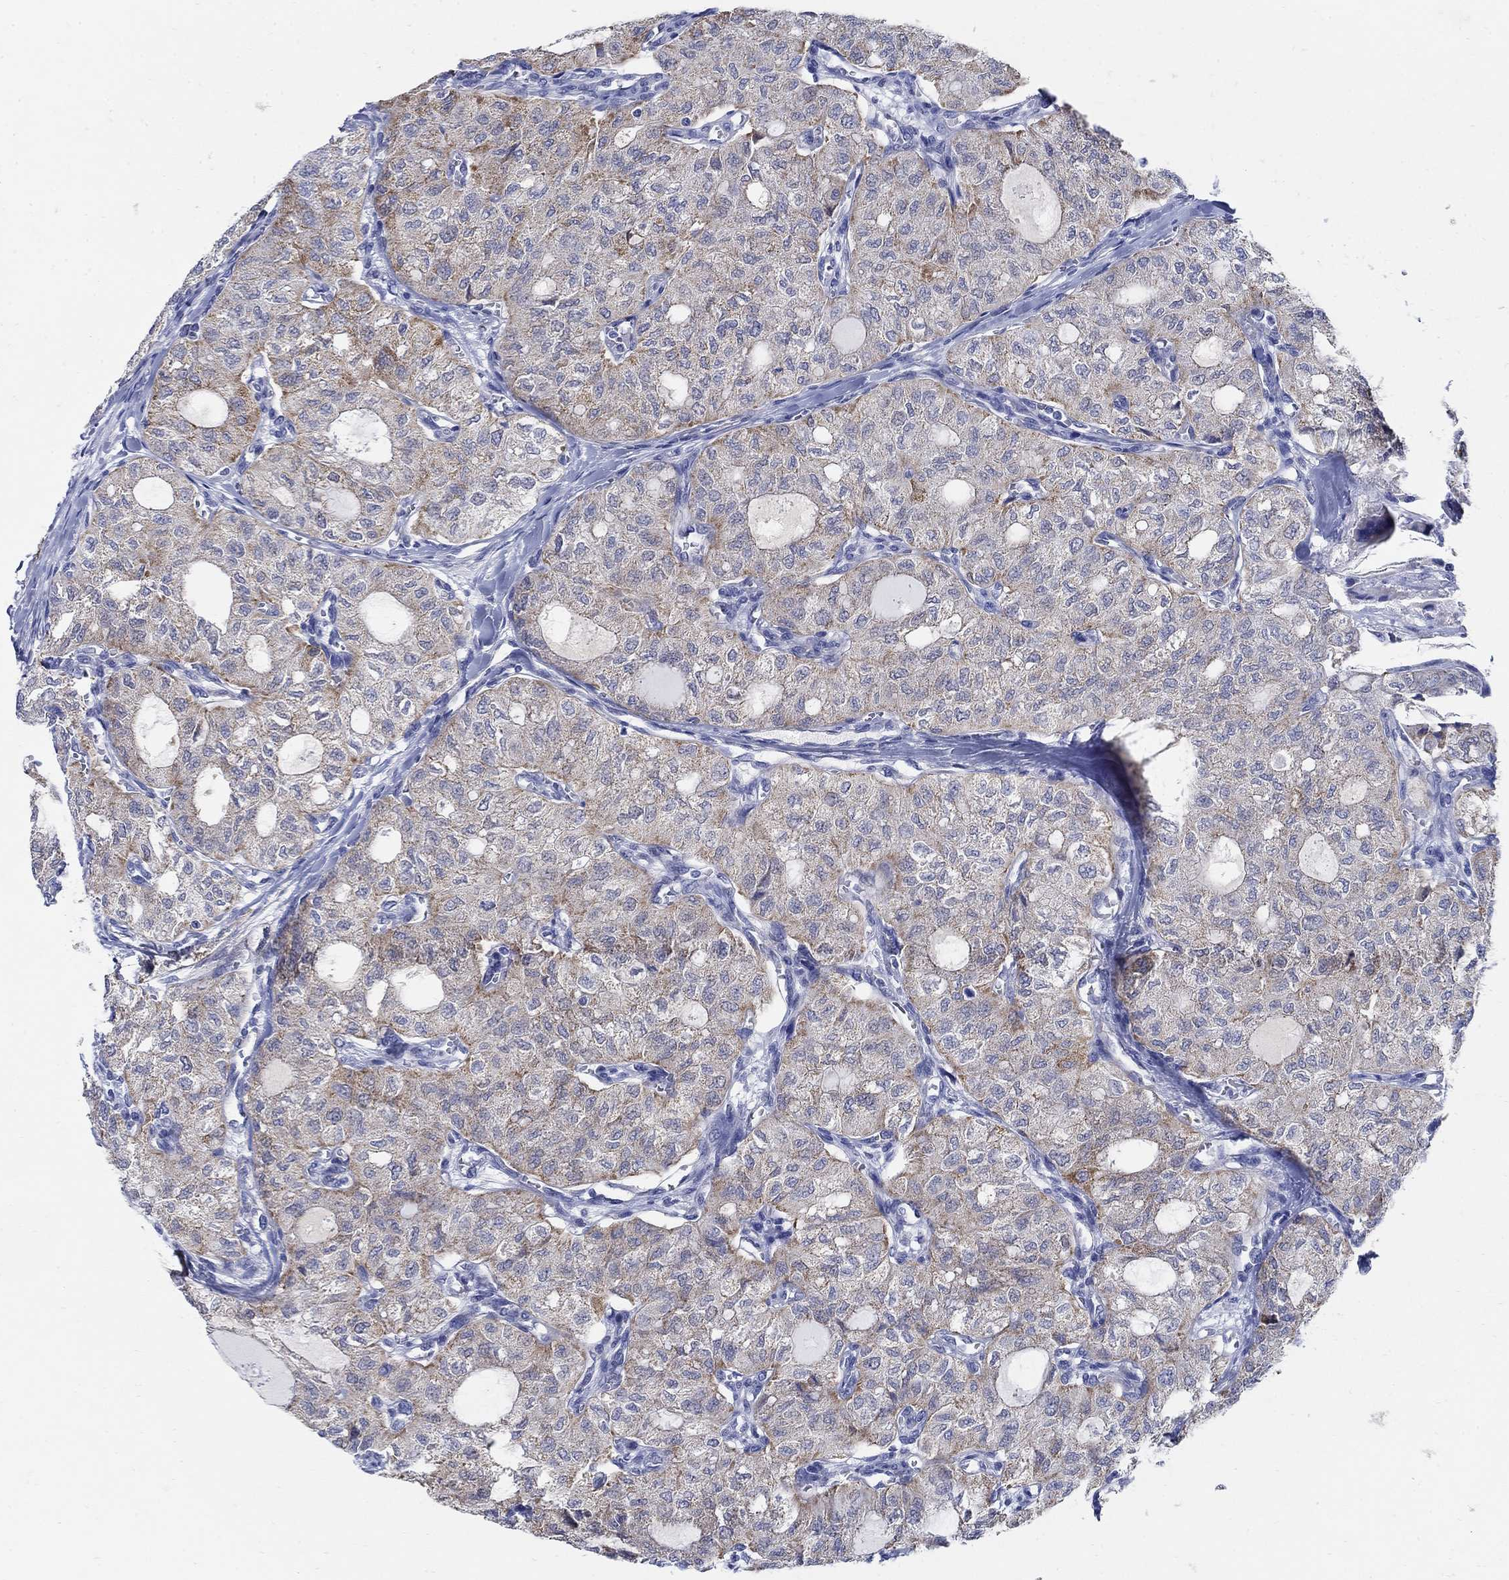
{"staining": {"intensity": "moderate", "quantity": "<25%", "location": "cytoplasmic/membranous"}, "tissue": "thyroid cancer", "cell_type": "Tumor cells", "image_type": "cancer", "snomed": [{"axis": "morphology", "description": "Follicular adenoma carcinoma, NOS"}, {"axis": "topography", "description": "Thyroid gland"}], "caption": "The immunohistochemical stain shows moderate cytoplasmic/membranous positivity in tumor cells of thyroid cancer tissue.", "gene": "ZDHHC14", "patient": {"sex": "male", "age": 75}}